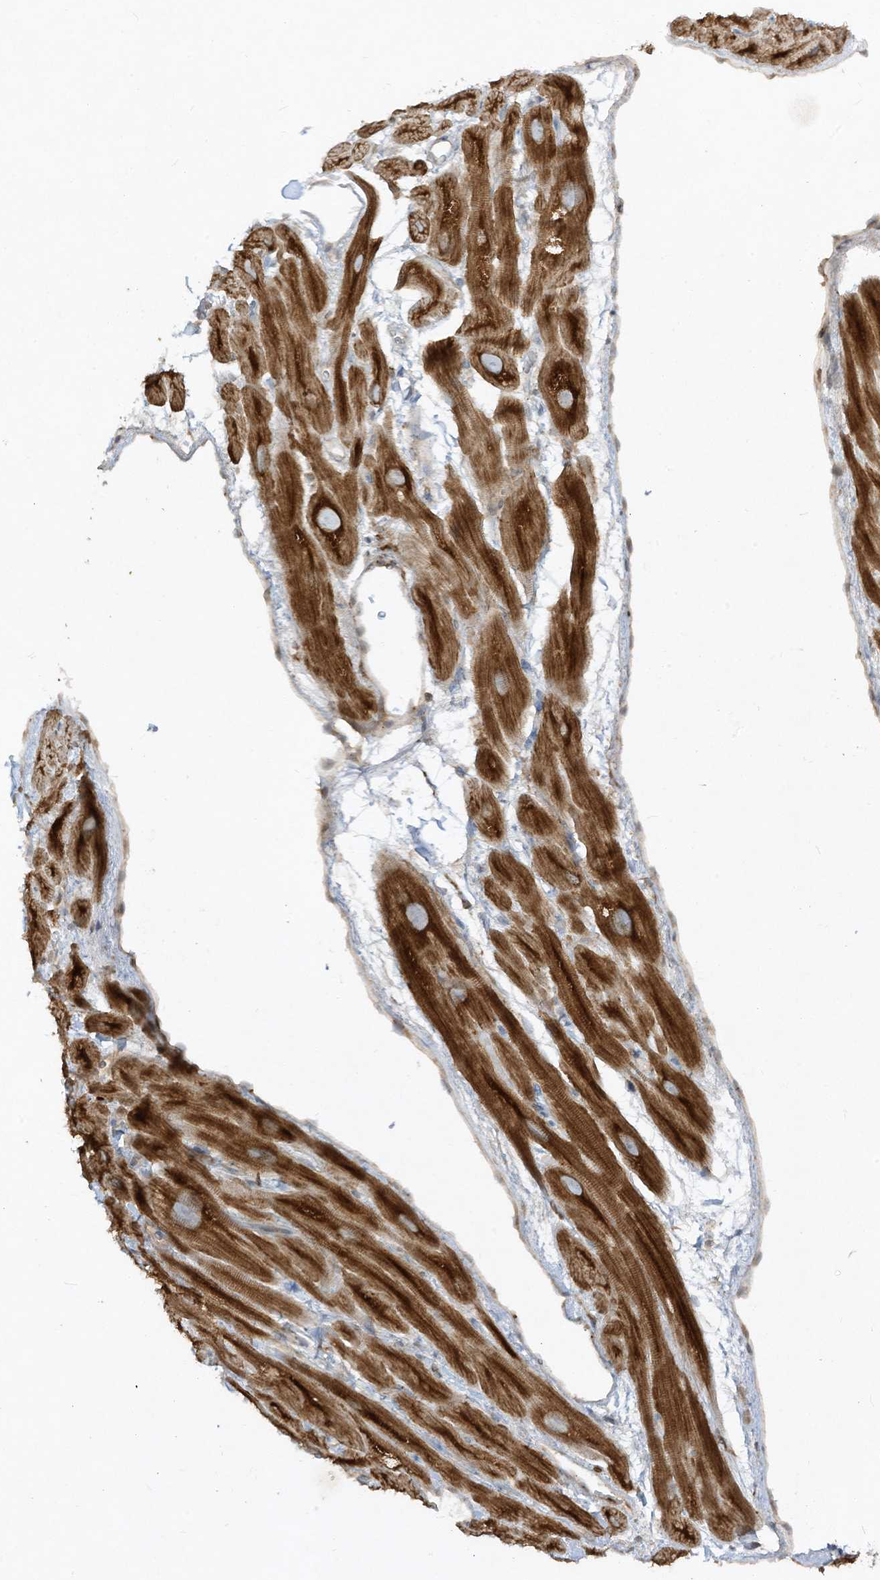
{"staining": {"intensity": "strong", "quantity": "25%-75%", "location": "cytoplasmic/membranous"}, "tissue": "heart muscle", "cell_type": "Cardiomyocytes", "image_type": "normal", "snomed": [{"axis": "morphology", "description": "Normal tissue, NOS"}, {"axis": "topography", "description": "Heart"}], "caption": "An immunohistochemistry (IHC) micrograph of unremarkable tissue is shown. Protein staining in brown labels strong cytoplasmic/membranous positivity in heart muscle within cardiomyocytes. (Stains: DAB in brown, nuclei in blue, Microscopy: brightfield microscopy at high magnification).", "gene": "LDAH", "patient": {"sex": "male", "age": 49}}